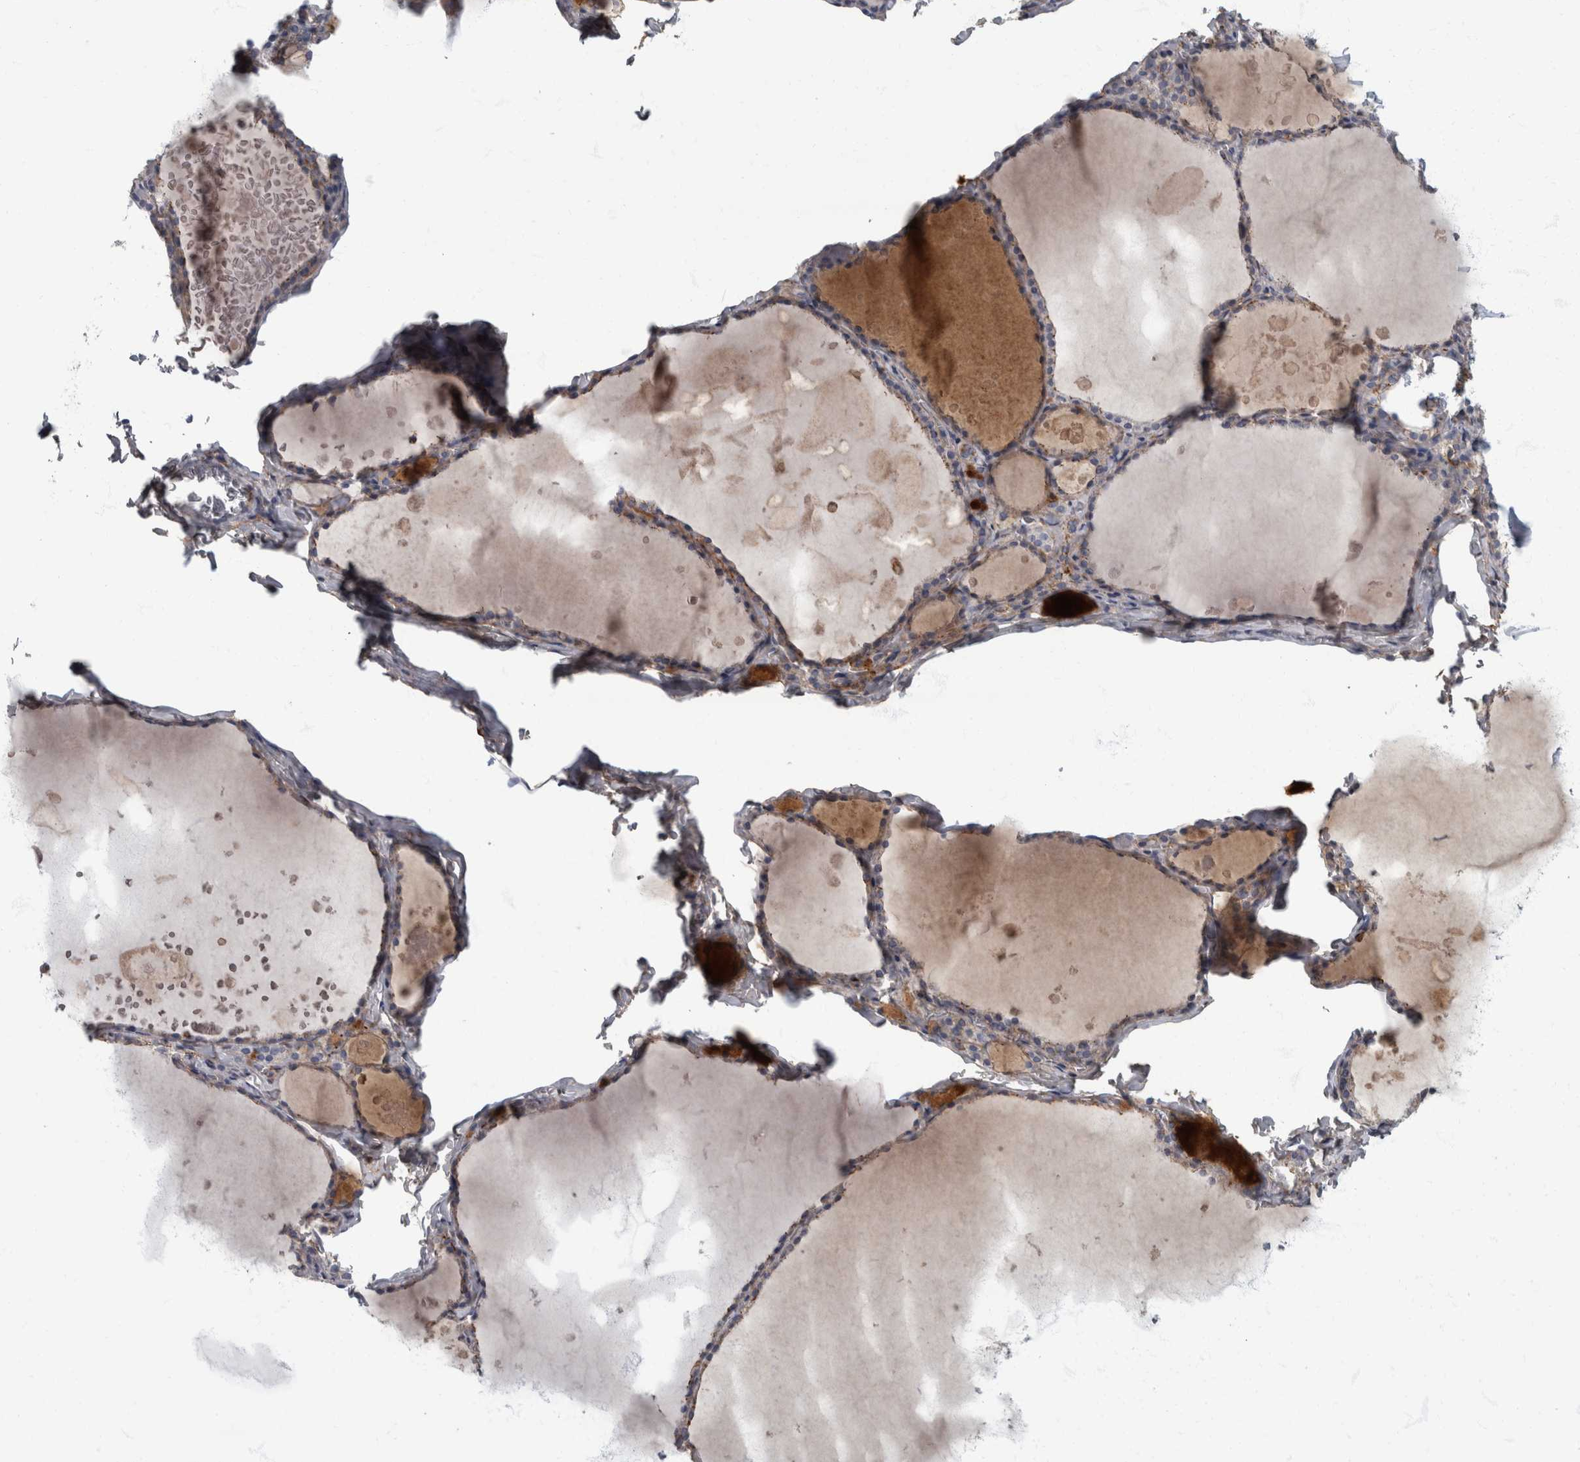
{"staining": {"intensity": "moderate", "quantity": "25%-75%", "location": "cytoplasmic/membranous"}, "tissue": "thyroid gland", "cell_type": "Glandular cells", "image_type": "normal", "snomed": [{"axis": "morphology", "description": "Normal tissue, NOS"}, {"axis": "topography", "description": "Thyroid gland"}], "caption": "An immunohistochemistry (IHC) photomicrograph of benign tissue is shown. Protein staining in brown highlights moderate cytoplasmic/membranous positivity in thyroid gland within glandular cells.", "gene": "DSG2", "patient": {"sex": "male", "age": 56}}